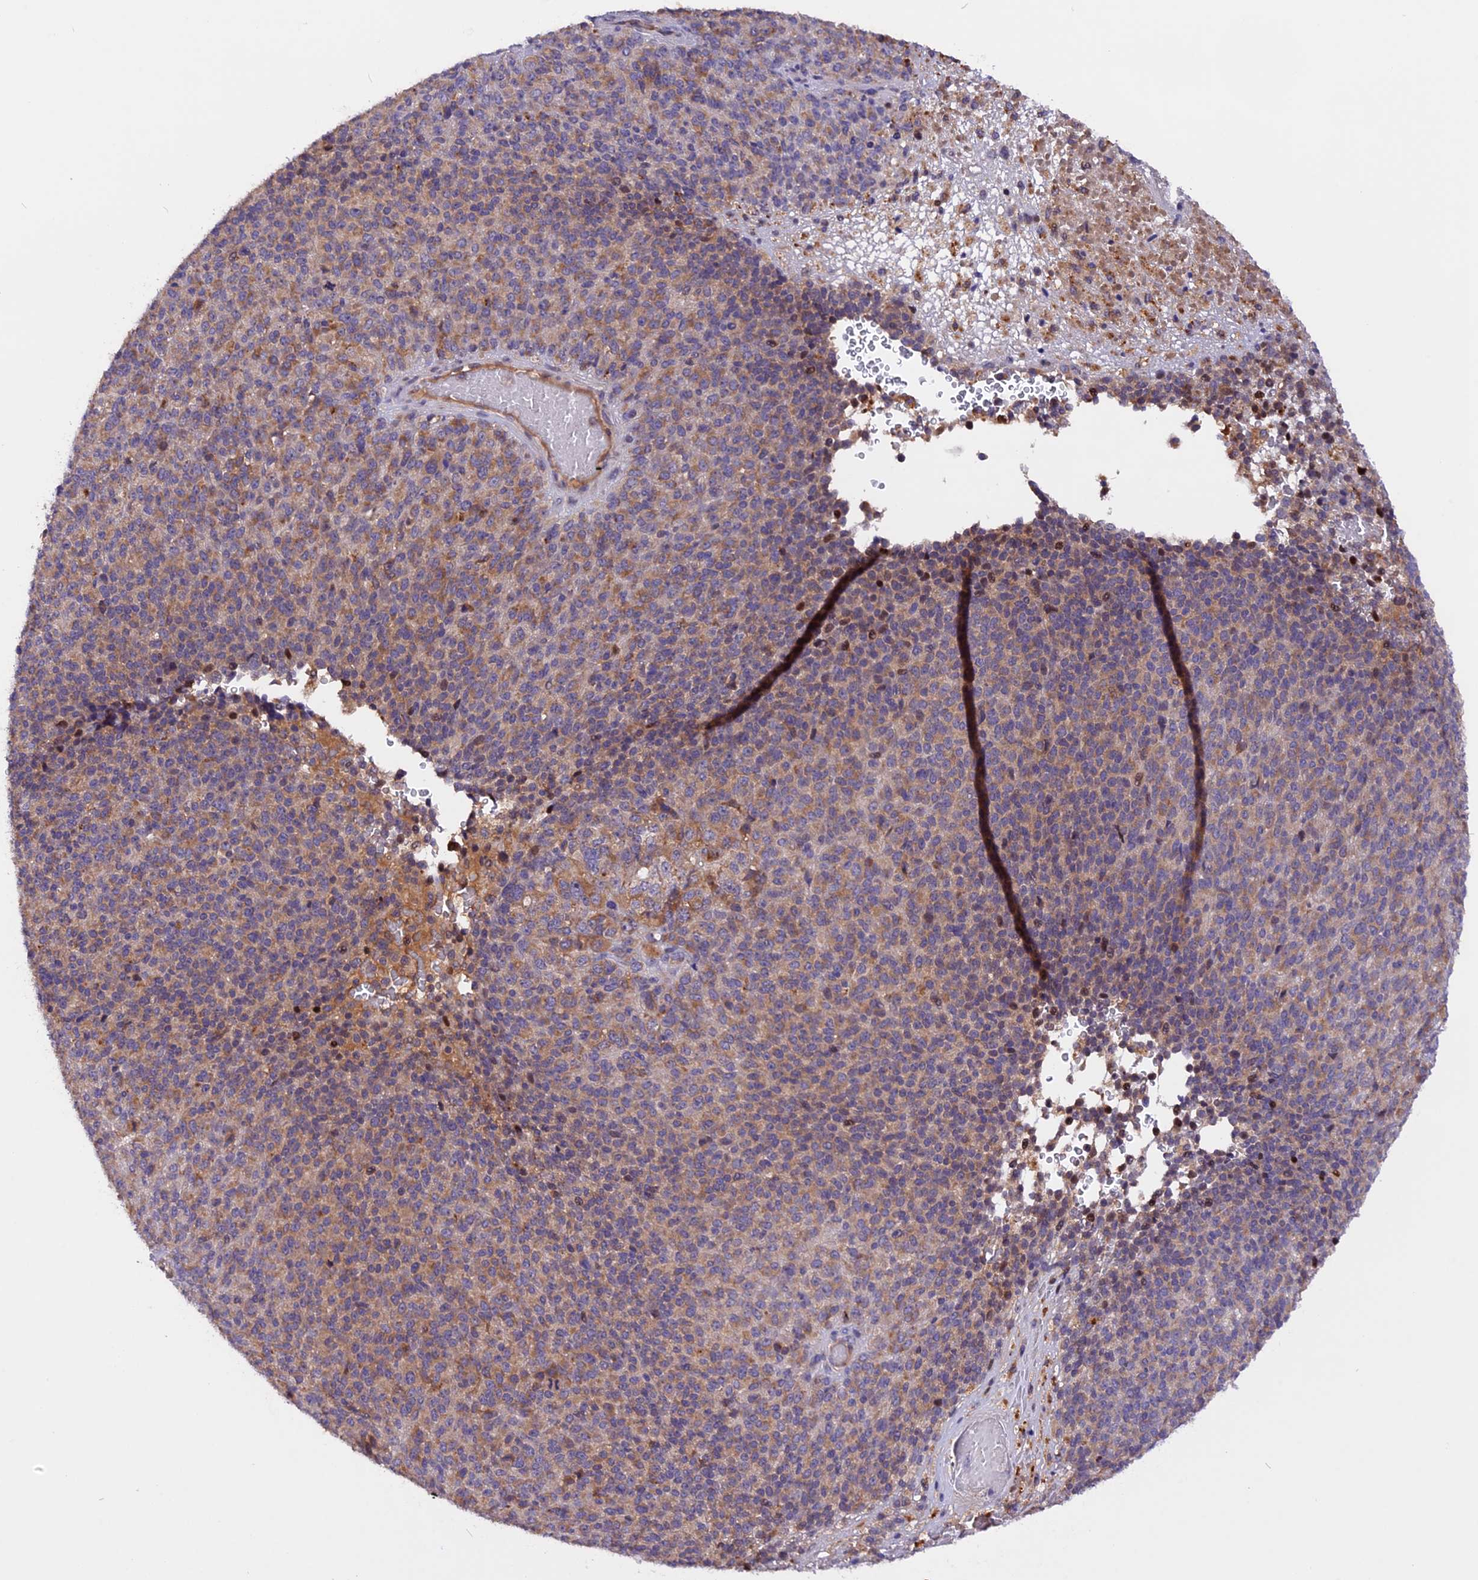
{"staining": {"intensity": "moderate", "quantity": ">75%", "location": "cytoplasmic/membranous"}, "tissue": "melanoma", "cell_type": "Tumor cells", "image_type": "cancer", "snomed": [{"axis": "morphology", "description": "Malignant melanoma, Metastatic site"}, {"axis": "topography", "description": "Brain"}], "caption": "This histopathology image shows immunohistochemistry staining of melanoma, with medium moderate cytoplasmic/membranous expression in approximately >75% of tumor cells.", "gene": "MARK4", "patient": {"sex": "female", "age": 56}}